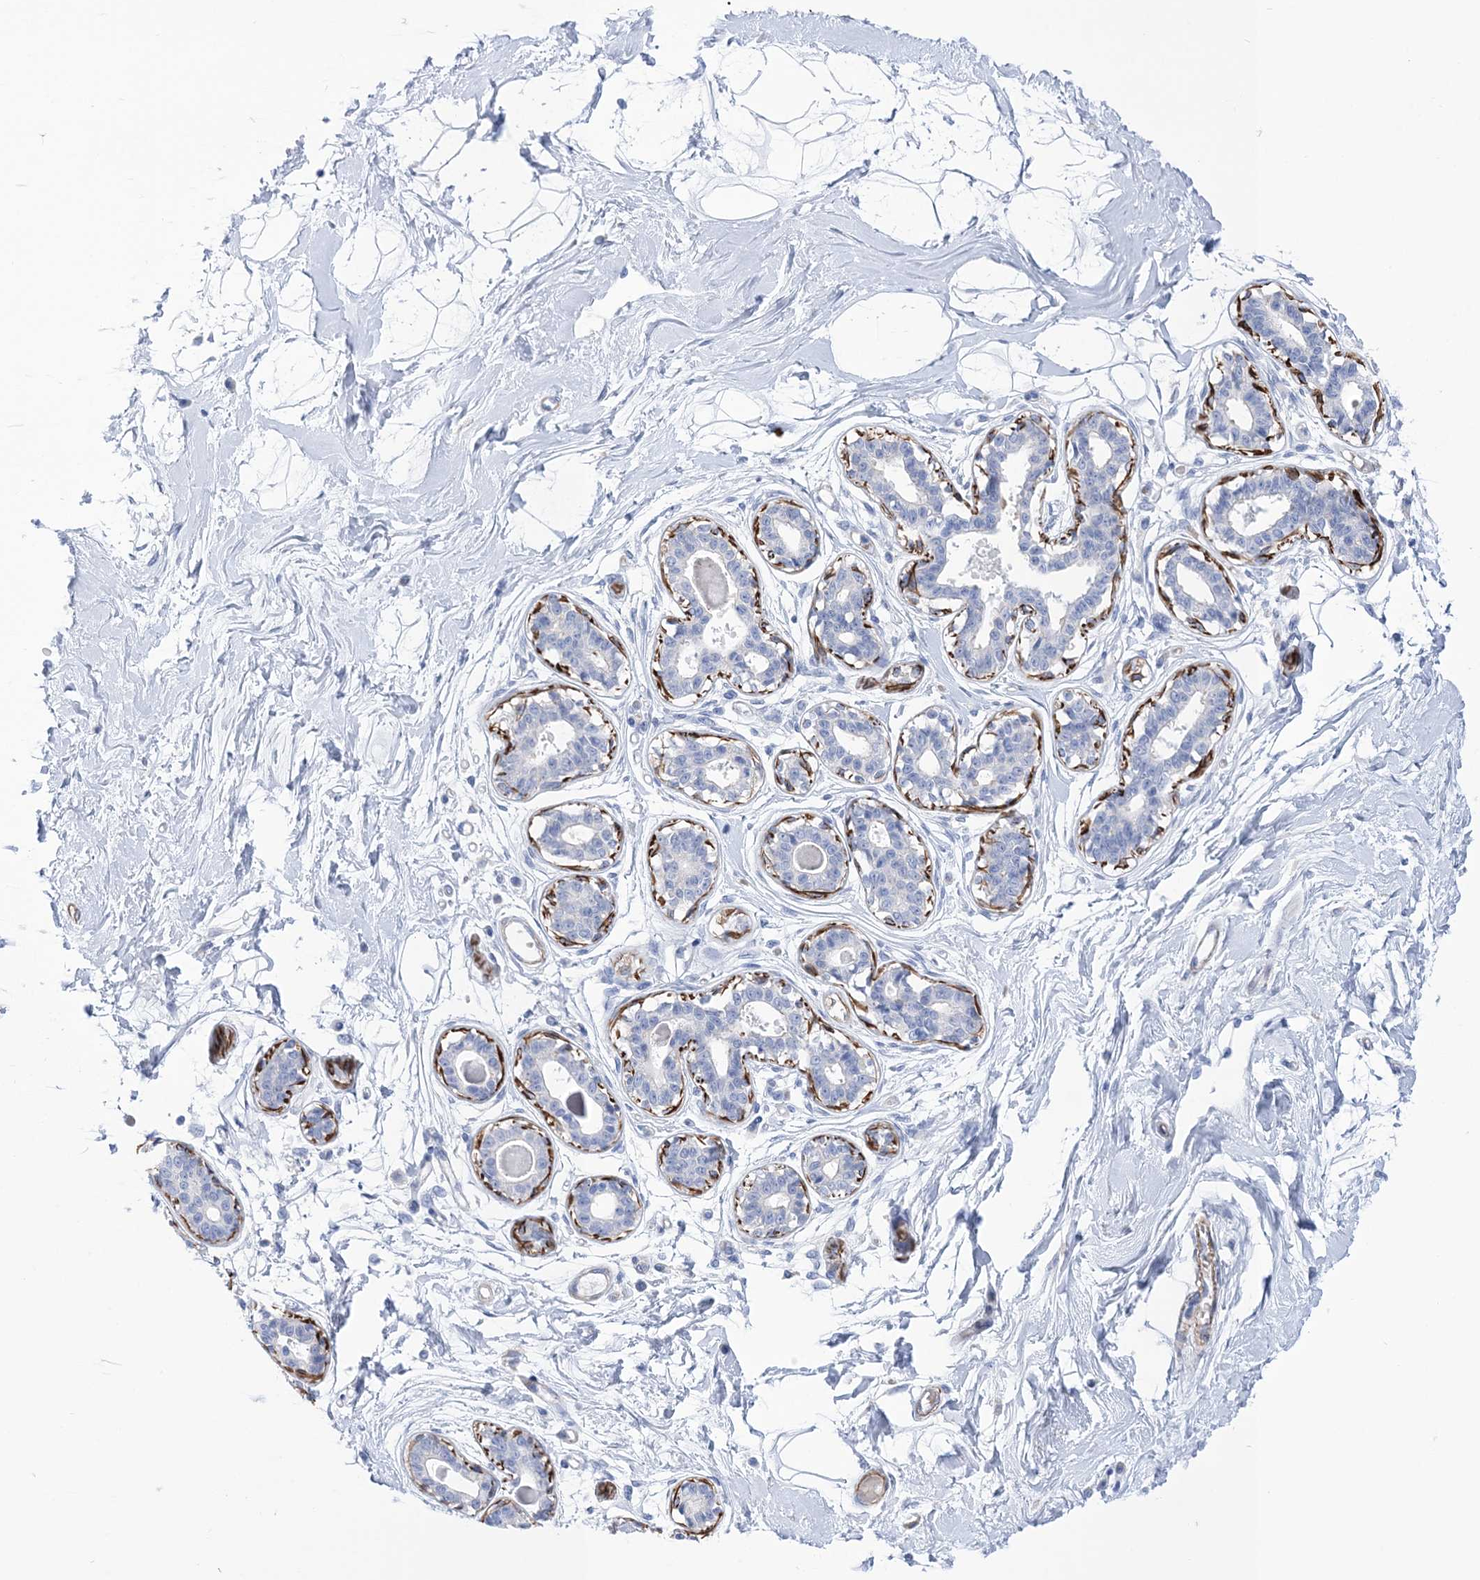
{"staining": {"intensity": "negative", "quantity": "none", "location": "none"}, "tissue": "breast", "cell_type": "Adipocytes", "image_type": "normal", "snomed": [{"axis": "morphology", "description": "Normal tissue, NOS"}, {"axis": "topography", "description": "Breast"}], "caption": "Micrograph shows no significant protein expression in adipocytes of unremarkable breast. The staining was performed using DAB to visualize the protein expression in brown, while the nuclei were stained in blue with hematoxylin (Magnification: 20x).", "gene": "WDR74", "patient": {"sex": "female", "age": 45}}